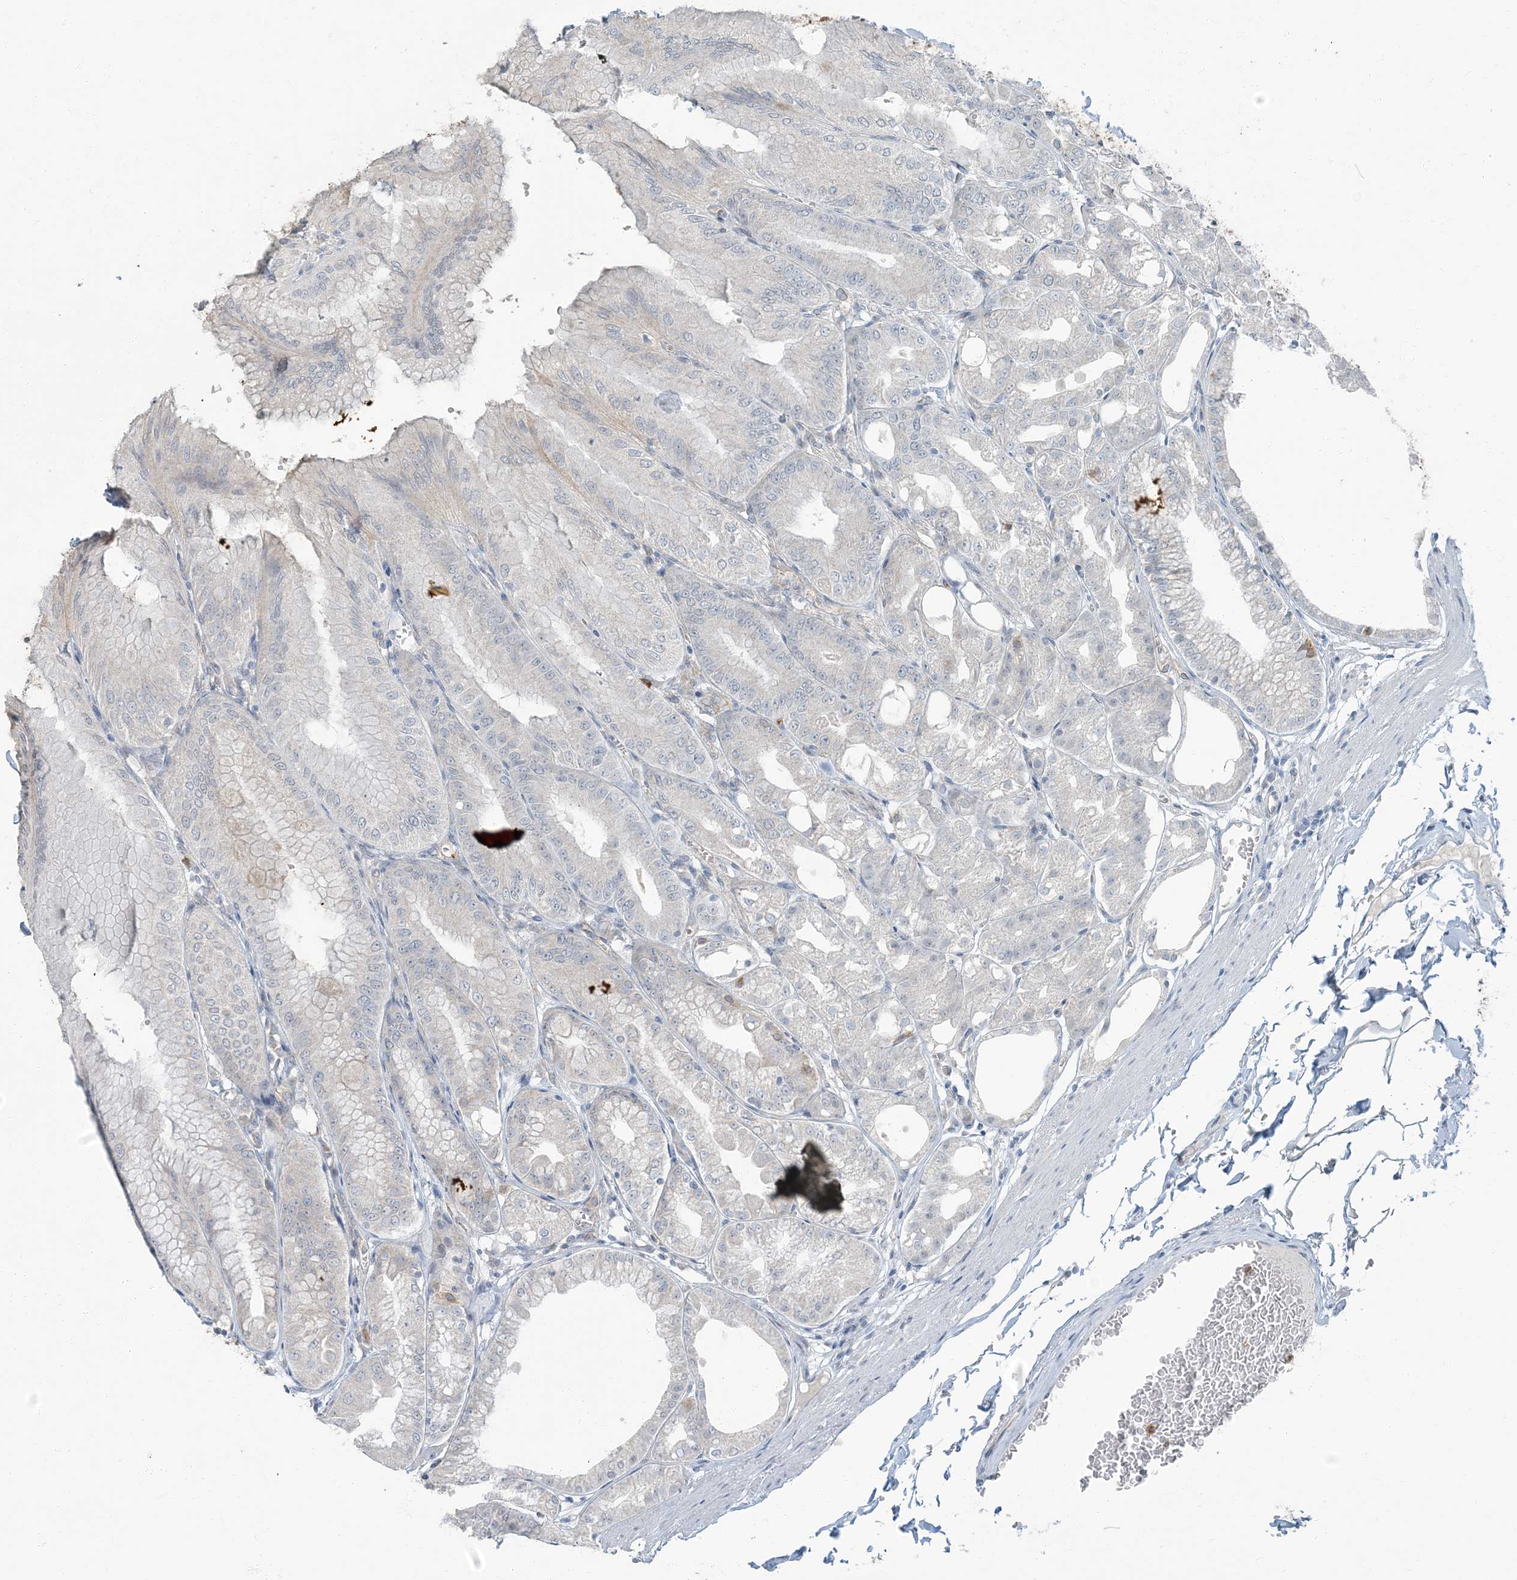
{"staining": {"intensity": "weak", "quantity": "<25%", "location": "cytoplasmic/membranous"}, "tissue": "stomach", "cell_type": "Glandular cells", "image_type": "normal", "snomed": [{"axis": "morphology", "description": "Normal tissue, NOS"}, {"axis": "topography", "description": "Stomach, lower"}], "caption": "High power microscopy micrograph of an IHC micrograph of unremarkable stomach, revealing no significant expression in glandular cells.", "gene": "EPHA4", "patient": {"sex": "male", "age": 71}}